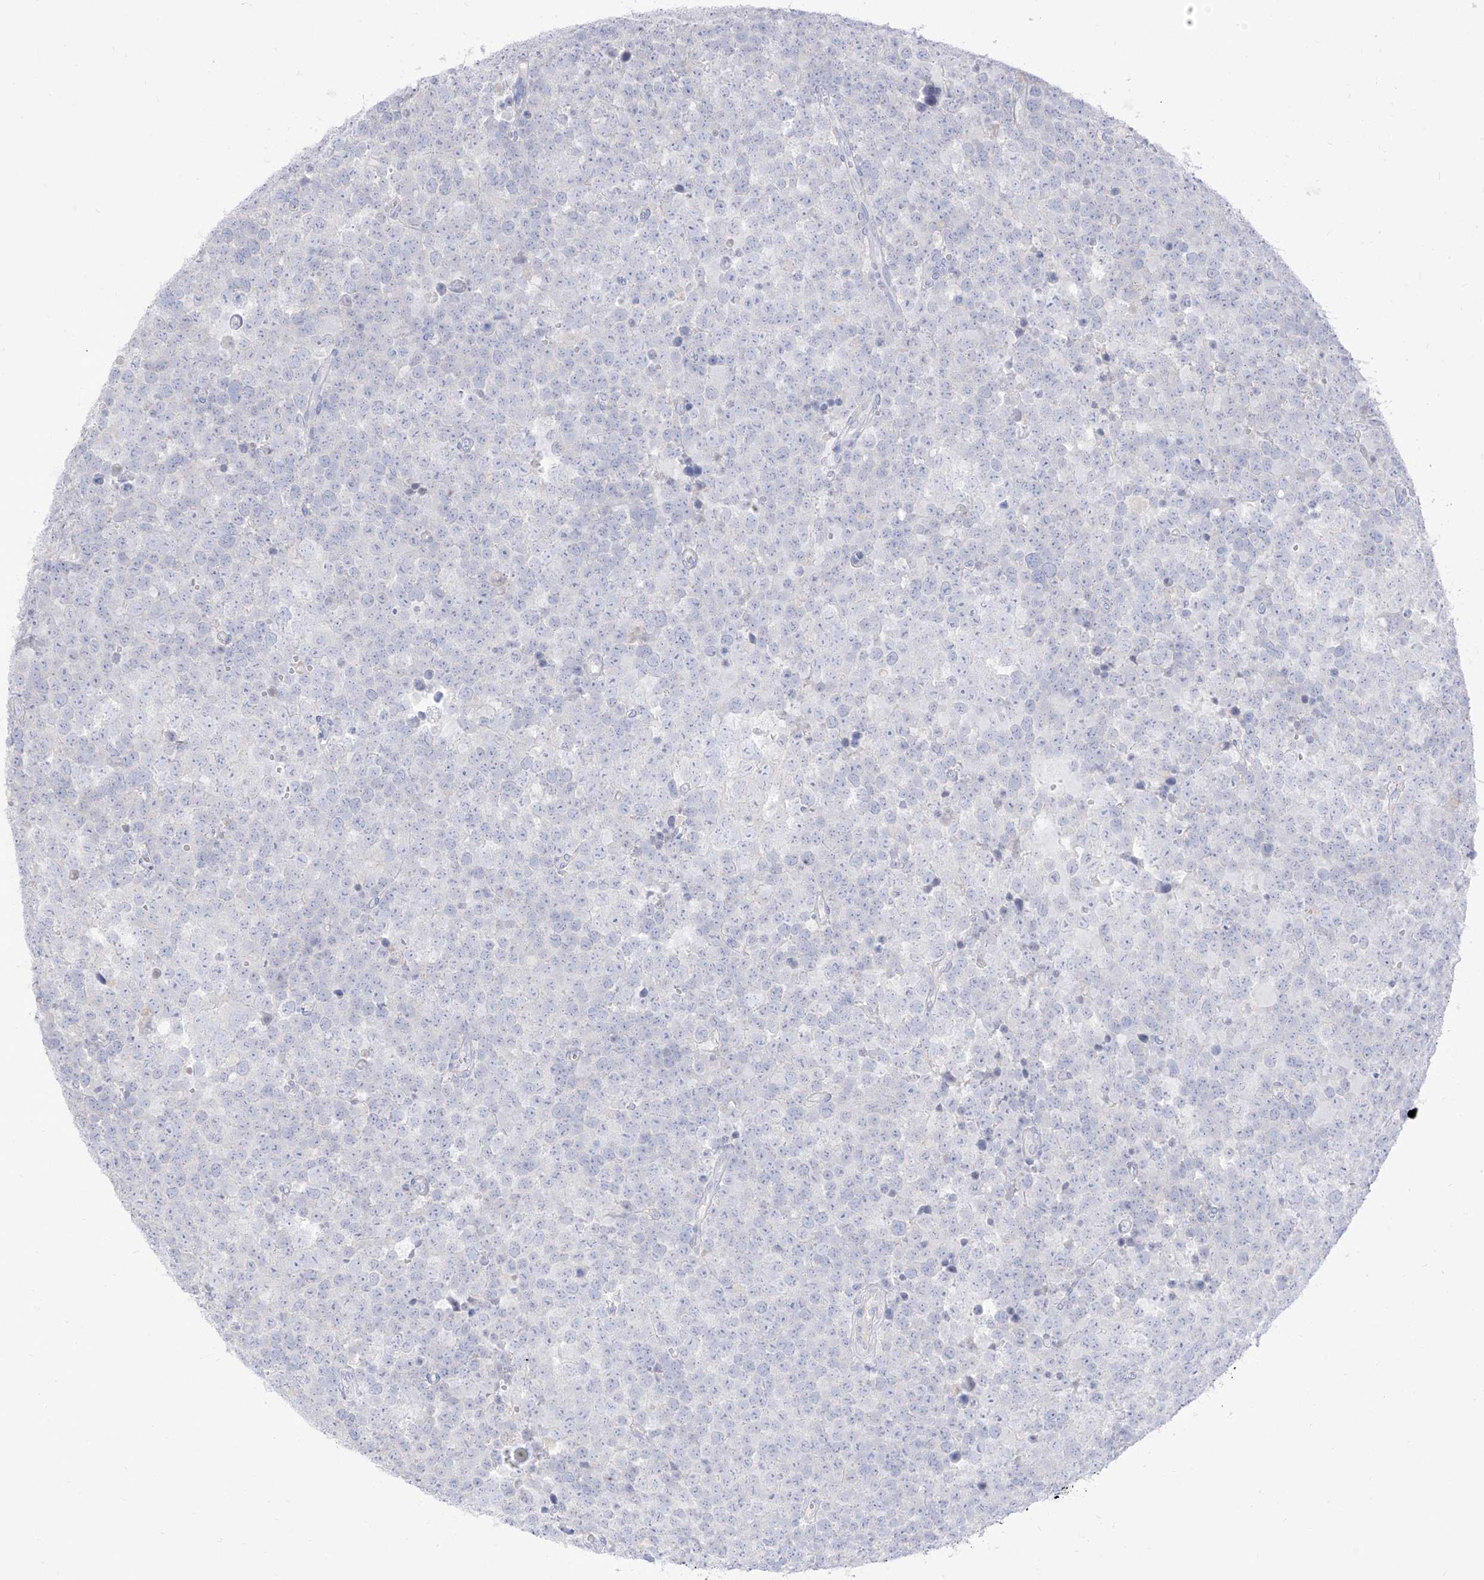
{"staining": {"intensity": "negative", "quantity": "none", "location": "none"}, "tissue": "testis cancer", "cell_type": "Tumor cells", "image_type": "cancer", "snomed": [{"axis": "morphology", "description": "Seminoma, NOS"}, {"axis": "topography", "description": "Testis"}], "caption": "This is an immunohistochemistry (IHC) micrograph of human testis cancer (seminoma). There is no staining in tumor cells.", "gene": "ARHGEF40", "patient": {"sex": "male", "age": 71}}